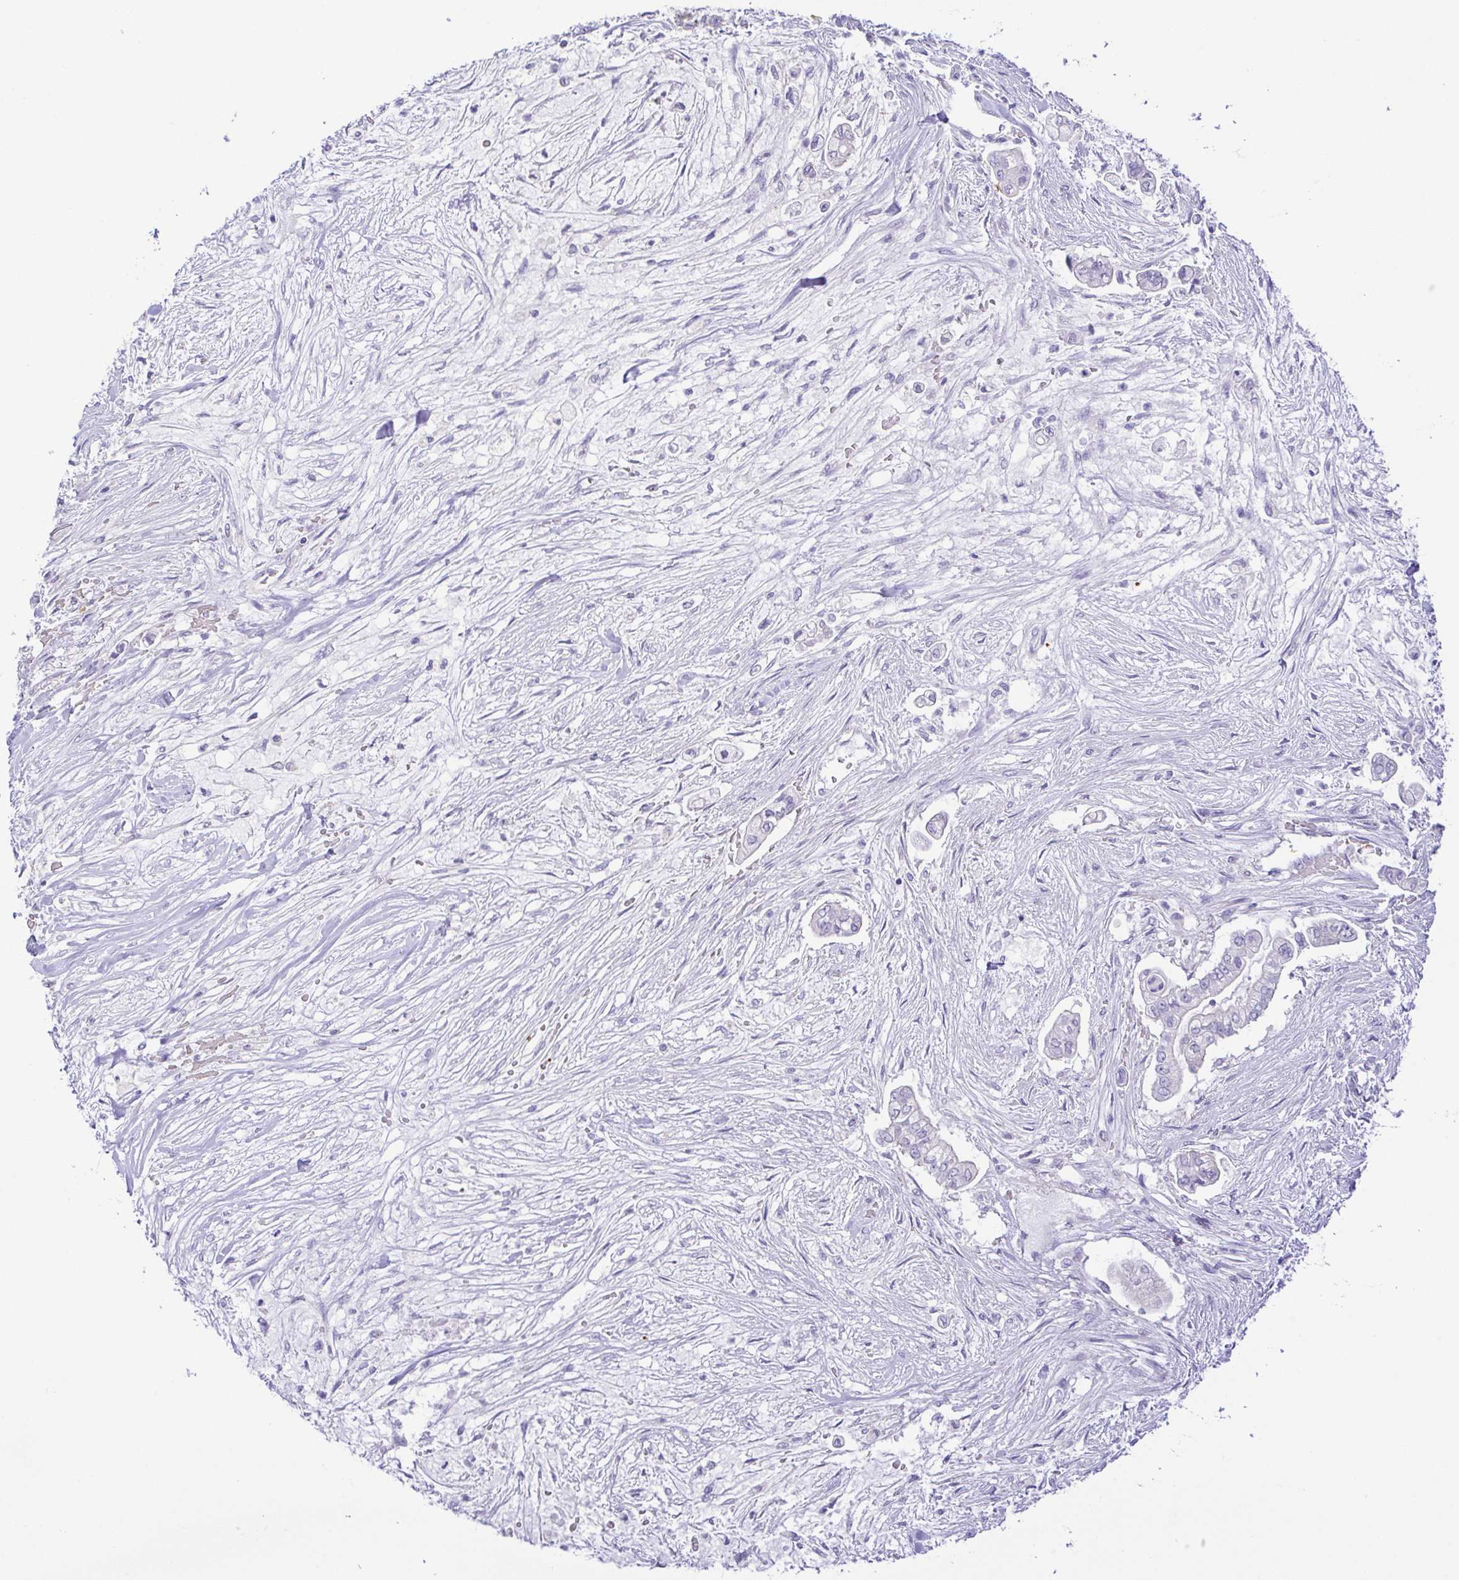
{"staining": {"intensity": "negative", "quantity": "none", "location": "none"}, "tissue": "pancreatic cancer", "cell_type": "Tumor cells", "image_type": "cancer", "snomed": [{"axis": "morphology", "description": "Adenocarcinoma, NOS"}, {"axis": "topography", "description": "Pancreas"}], "caption": "High power microscopy image of an immunohistochemistry (IHC) image of pancreatic cancer, revealing no significant staining in tumor cells.", "gene": "EPB42", "patient": {"sex": "female", "age": 69}}